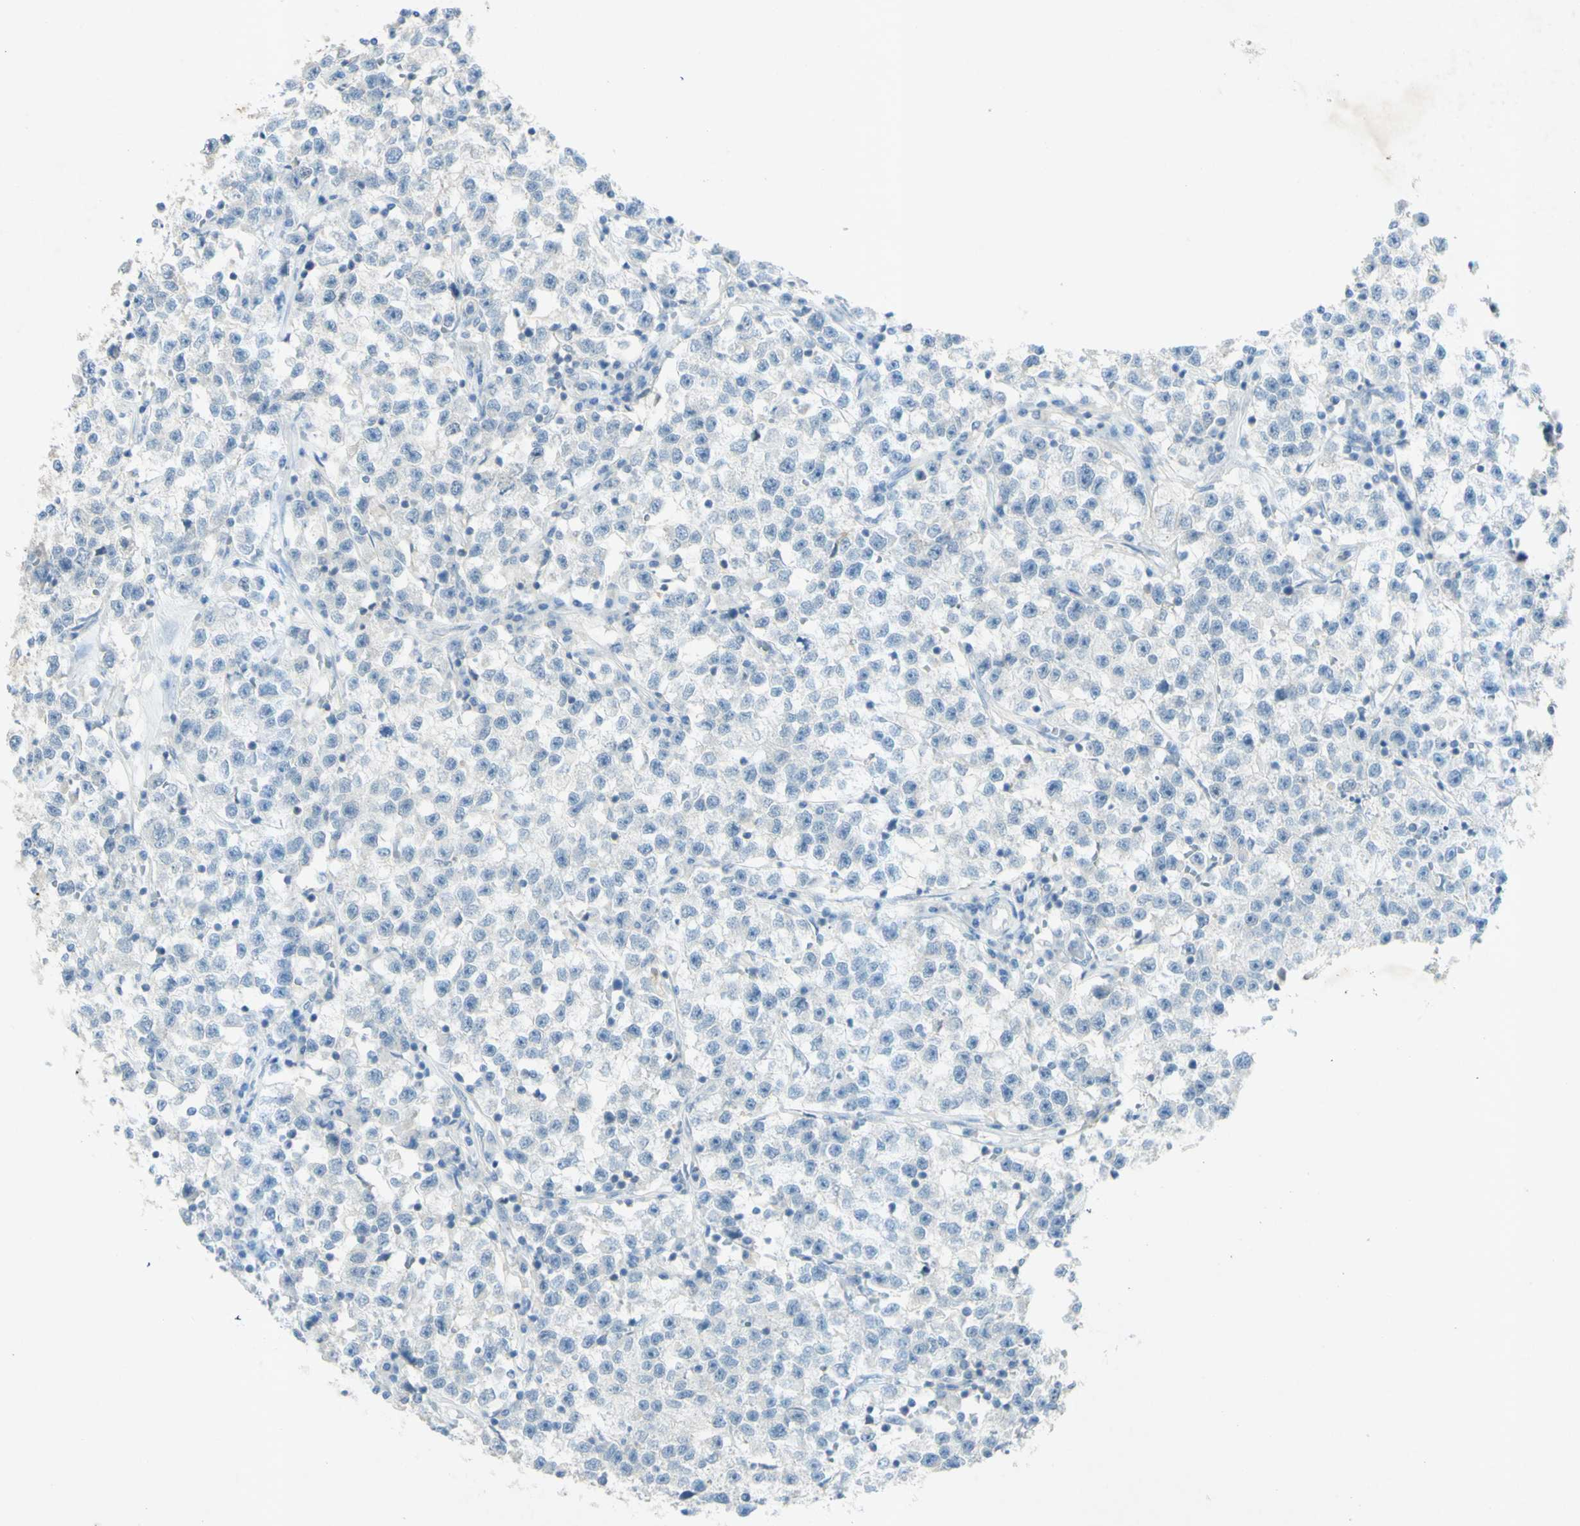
{"staining": {"intensity": "negative", "quantity": "none", "location": "none"}, "tissue": "testis cancer", "cell_type": "Tumor cells", "image_type": "cancer", "snomed": [{"axis": "morphology", "description": "Seminoma, NOS"}, {"axis": "topography", "description": "Testis"}], "caption": "IHC image of testis cancer stained for a protein (brown), which reveals no positivity in tumor cells.", "gene": "GDF15", "patient": {"sex": "male", "age": 22}}